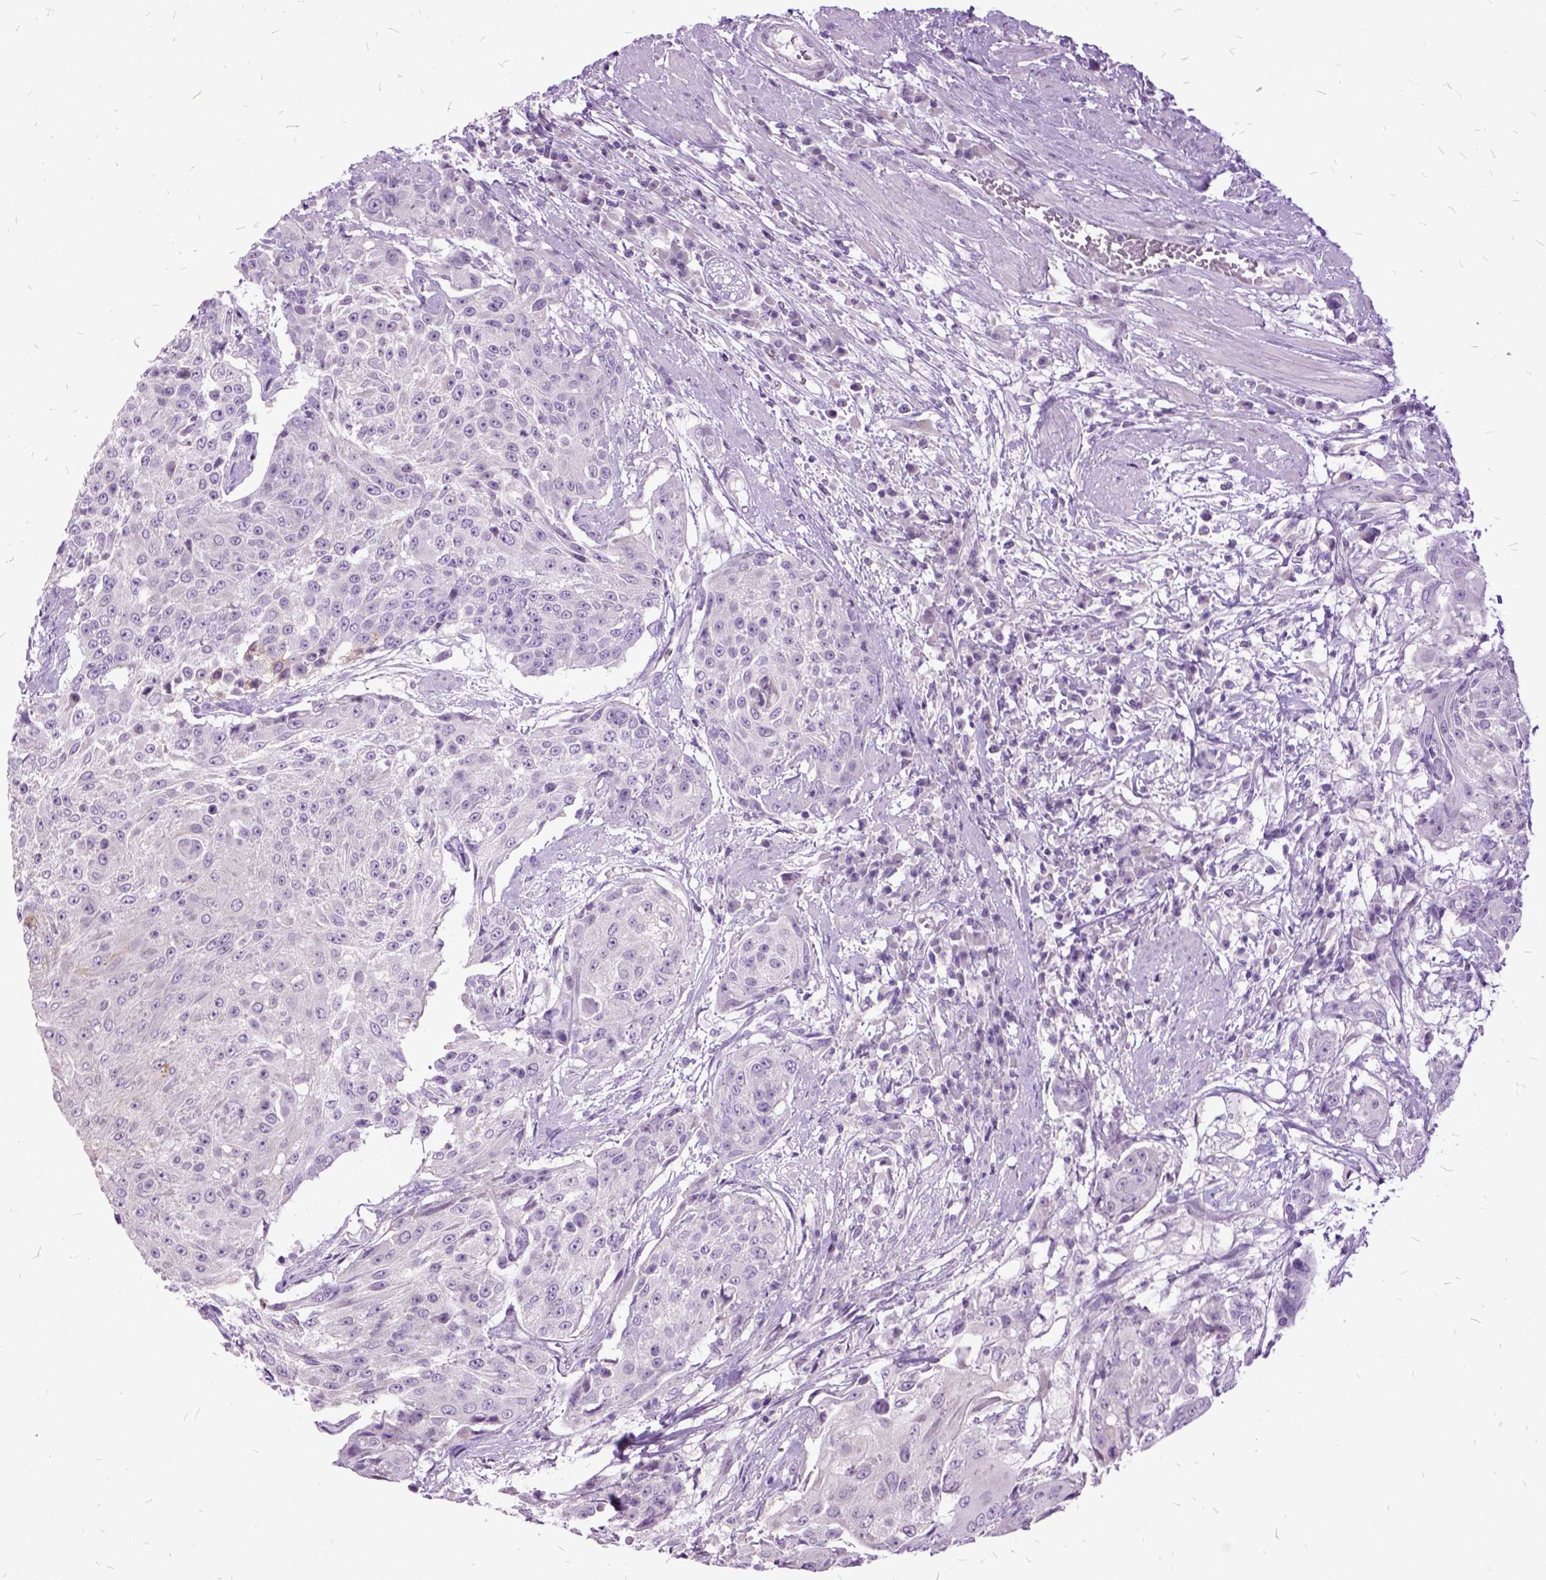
{"staining": {"intensity": "negative", "quantity": "none", "location": "none"}, "tissue": "urothelial cancer", "cell_type": "Tumor cells", "image_type": "cancer", "snomed": [{"axis": "morphology", "description": "Urothelial carcinoma, High grade"}, {"axis": "topography", "description": "Urinary bladder"}], "caption": "Tumor cells are negative for brown protein staining in high-grade urothelial carcinoma.", "gene": "MME", "patient": {"sex": "female", "age": 63}}